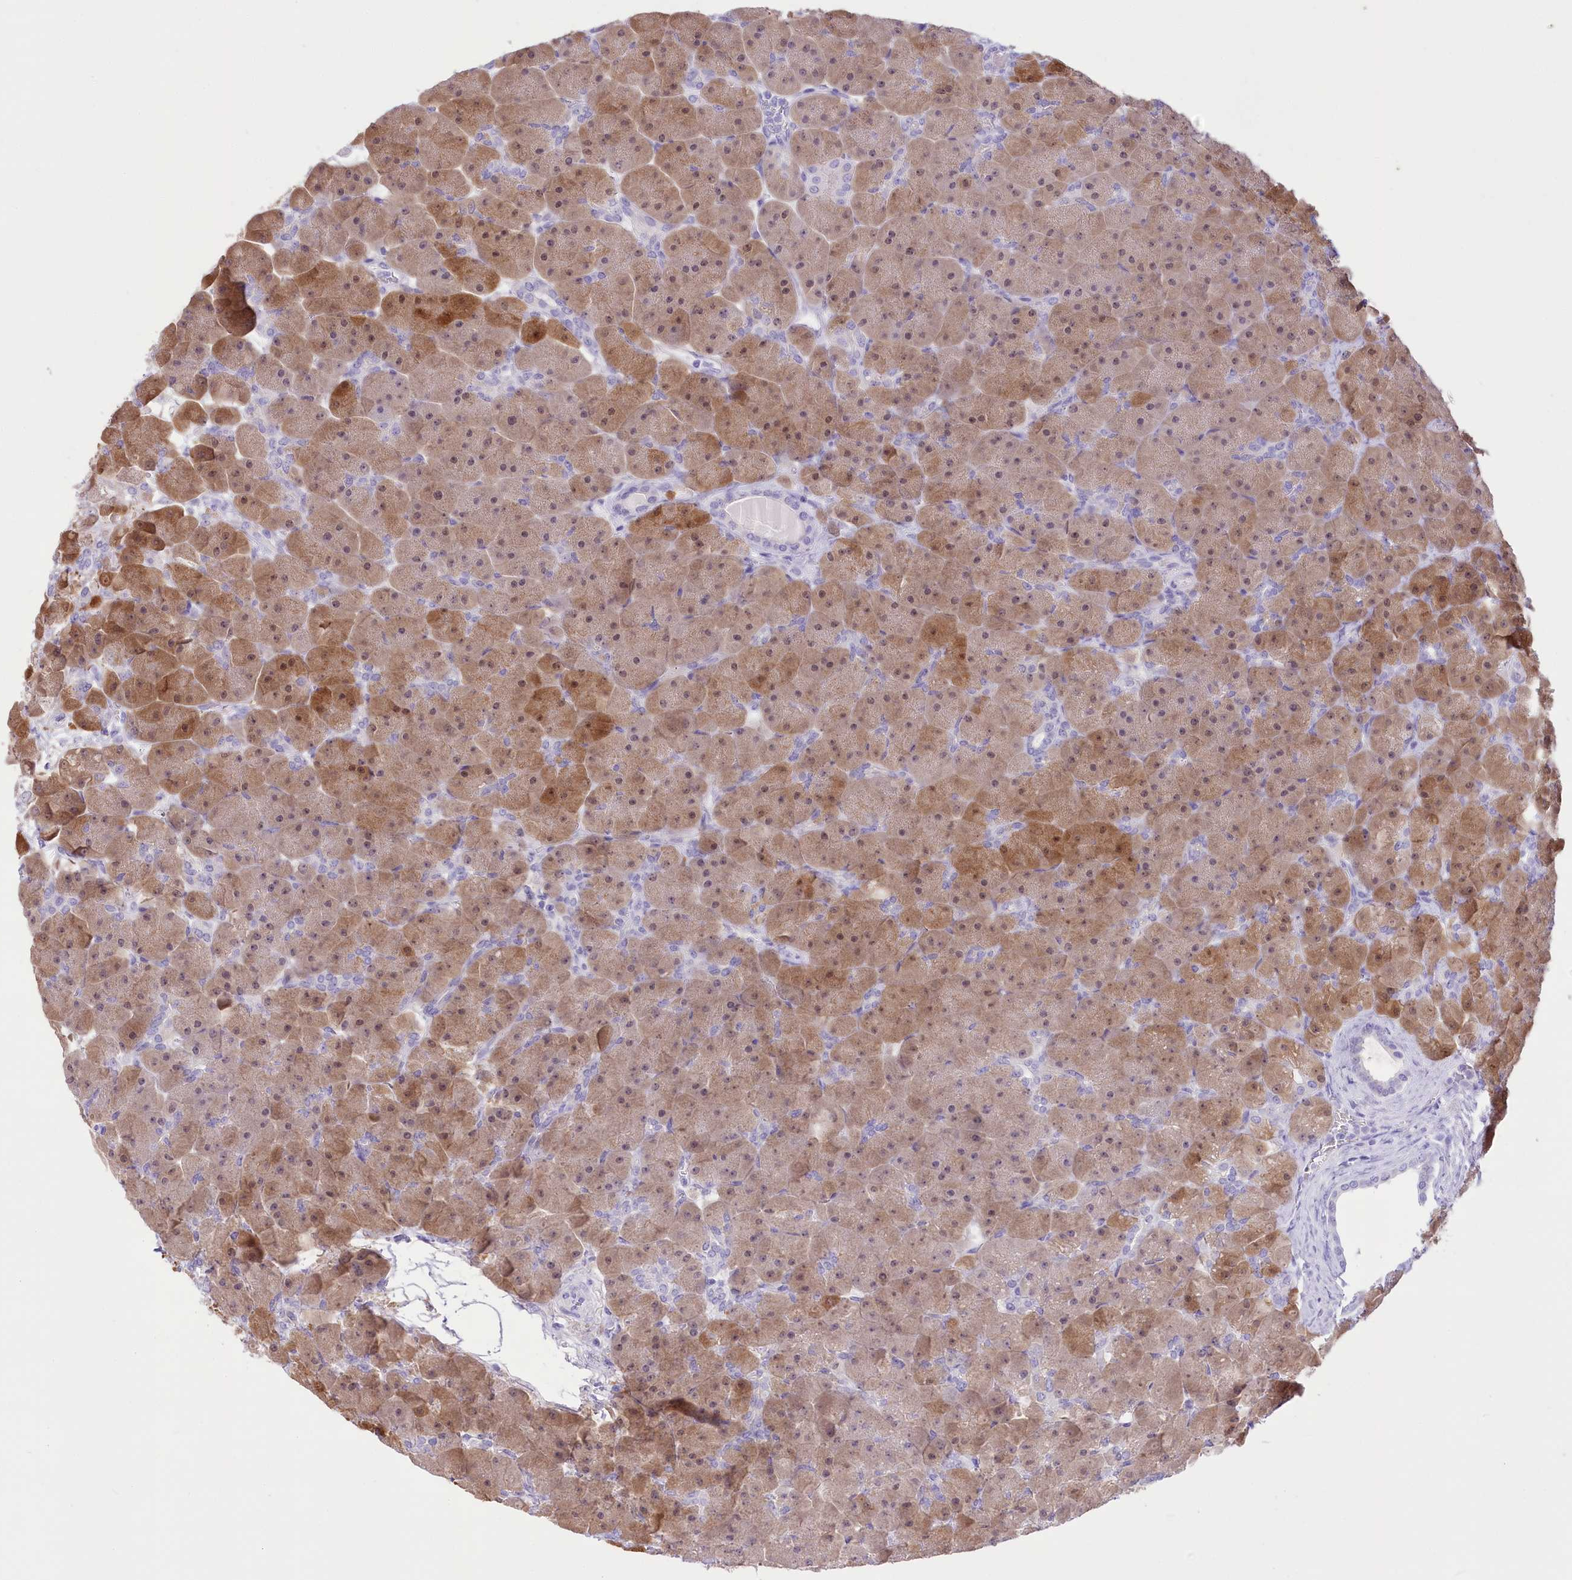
{"staining": {"intensity": "strong", "quantity": ">75%", "location": "cytoplasmic/membranous,nuclear"}, "tissue": "pancreas", "cell_type": "Exocrine glandular cells", "image_type": "normal", "snomed": [{"axis": "morphology", "description": "Normal tissue, NOS"}, {"axis": "topography", "description": "Pancreas"}], "caption": "Immunohistochemical staining of unremarkable pancreas demonstrates strong cytoplasmic/membranous,nuclear protein staining in about >75% of exocrine glandular cells.", "gene": "PBLD", "patient": {"sex": "male", "age": 66}}